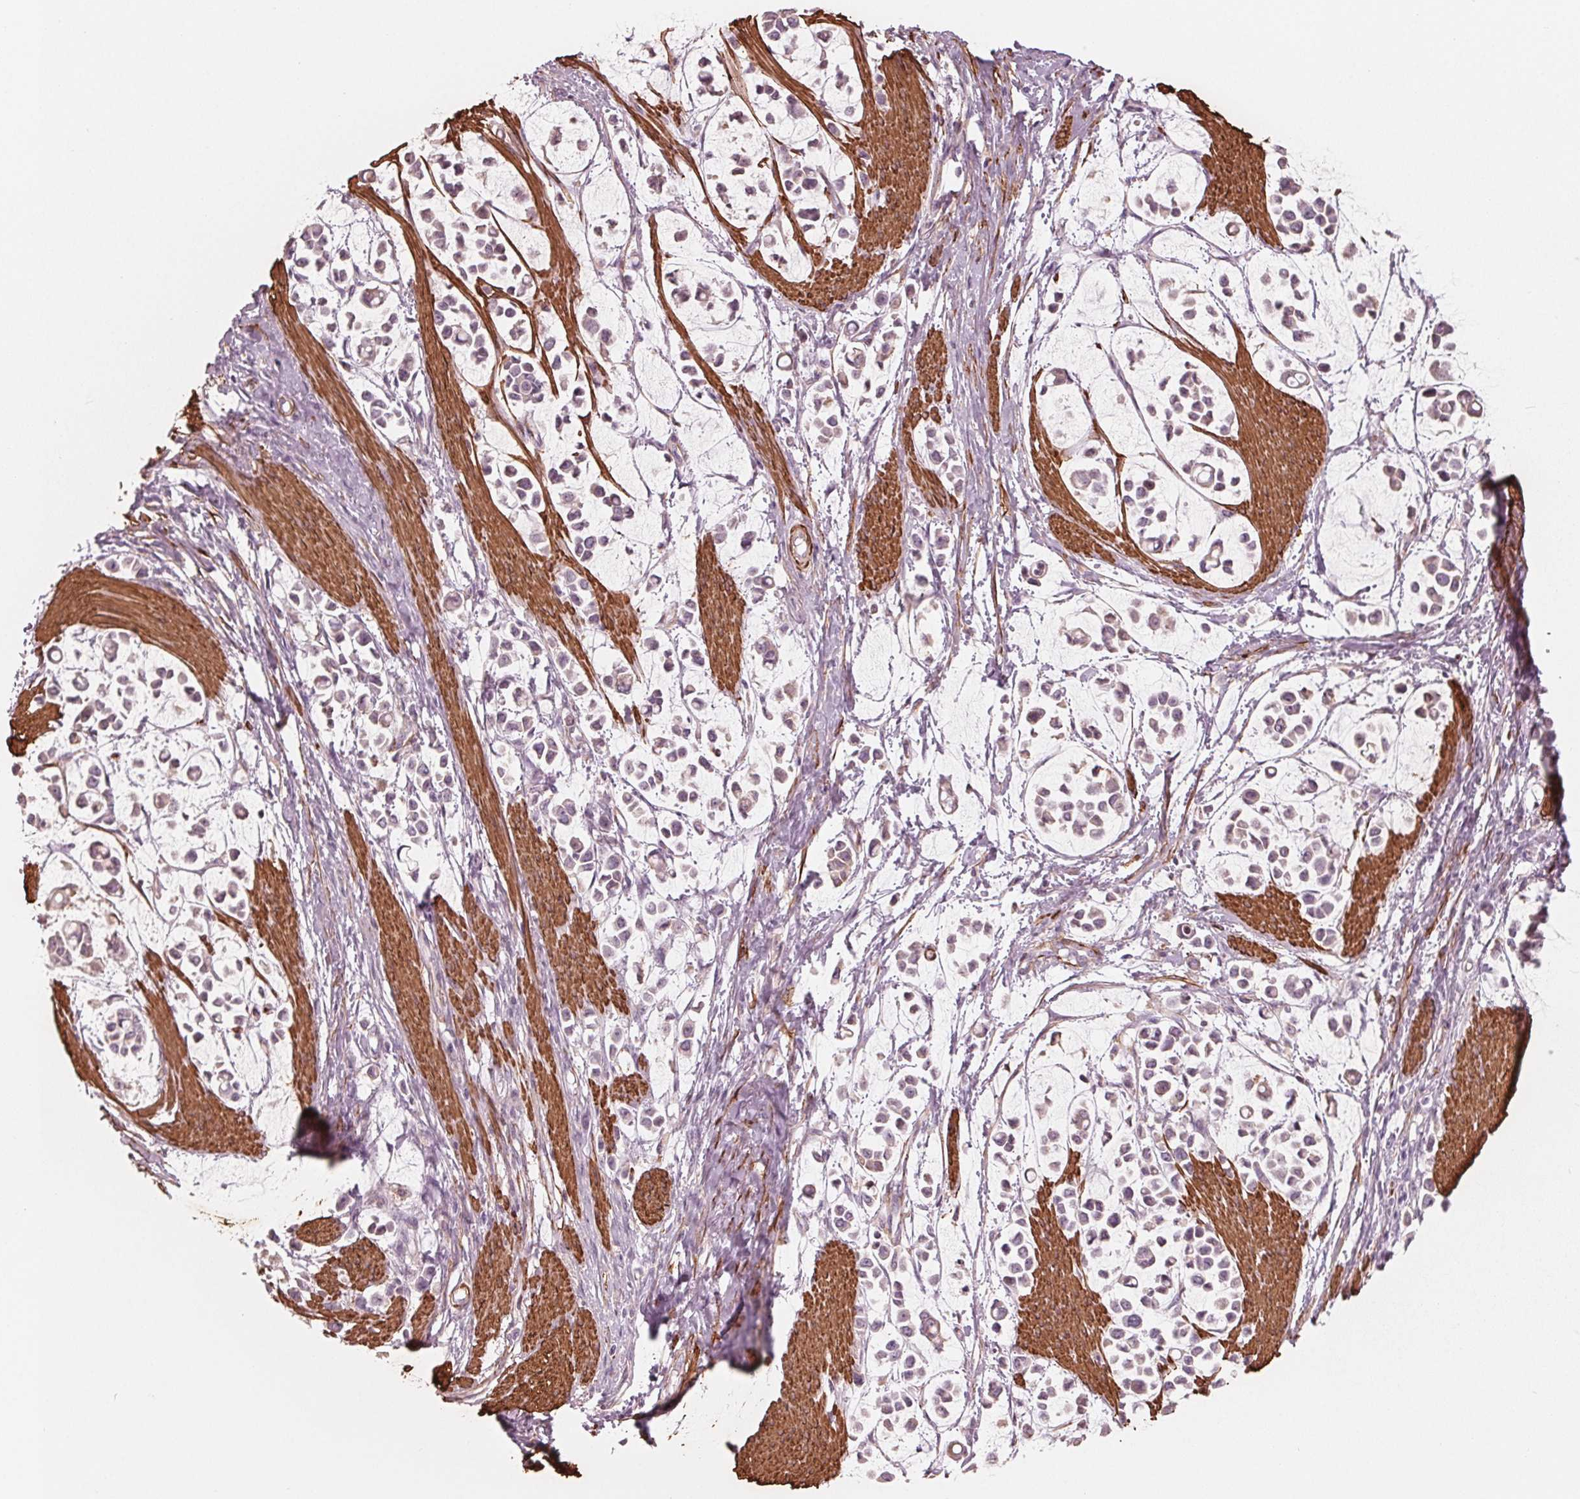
{"staining": {"intensity": "negative", "quantity": "none", "location": "none"}, "tissue": "stomach cancer", "cell_type": "Tumor cells", "image_type": "cancer", "snomed": [{"axis": "morphology", "description": "Adenocarcinoma, NOS"}, {"axis": "topography", "description": "Stomach"}], "caption": "Tumor cells show no significant protein expression in adenocarcinoma (stomach). The staining was performed using DAB (3,3'-diaminobenzidine) to visualize the protein expression in brown, while the nuclei were stained in blue with hematoxylin (Magnification: 20x).", "gene": "MIER3", "patient": {"sex": "male", "age": 82}}